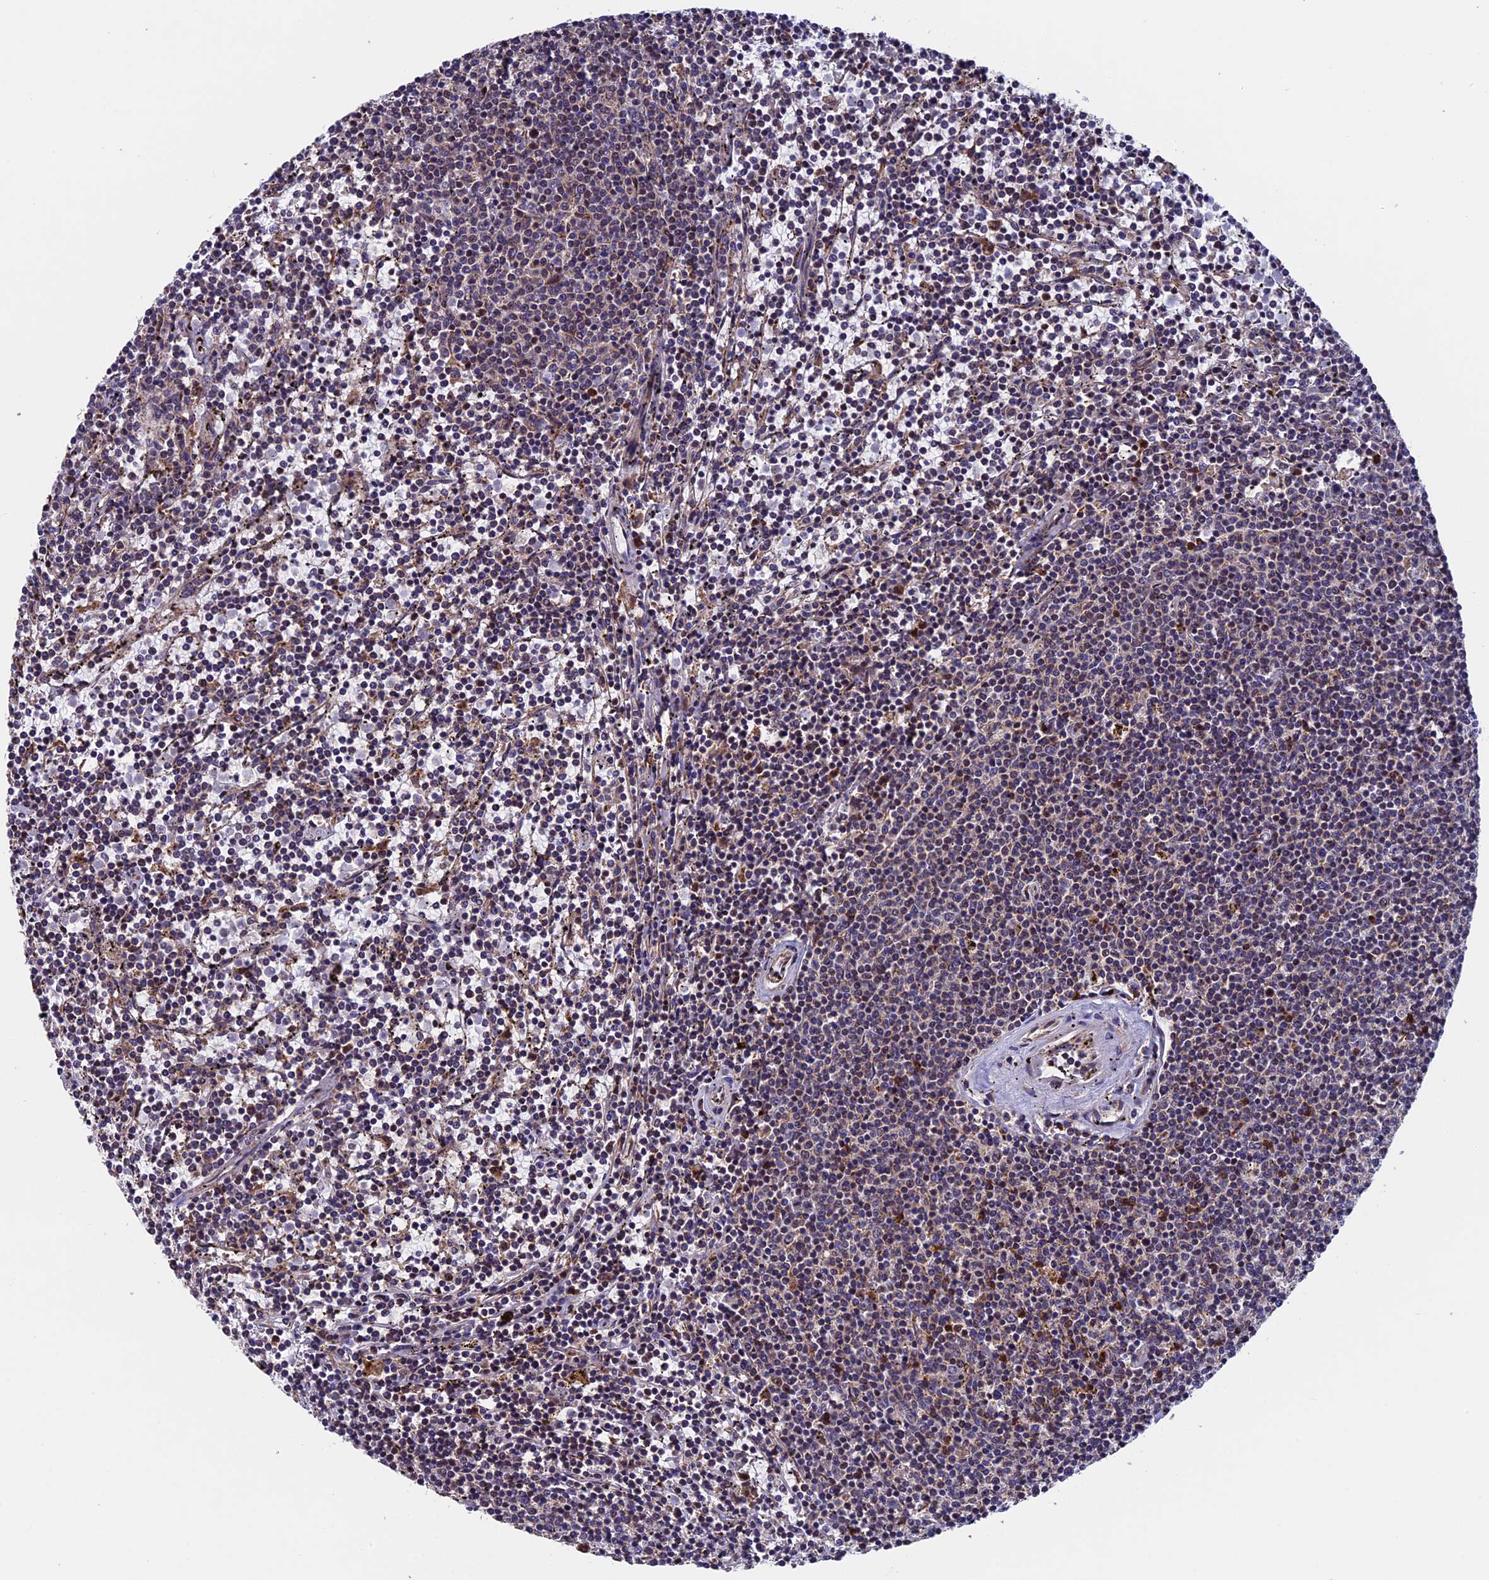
{"staining": {"intensity": "weak", "quantity": "<25%", "location": "cytoplasmic/membranous"}, "tissue": "lymphoma", "cell_type": "Tumor cells", "image_type": "cancer", "snomed": [{"axis": "morphology", "description": "Malignant lymphoma, non-Hodgkin's type, Low grade"}, {"axis": "topography", "description": "Spleen"}], "caption": "Low-grade malignant lymphoma, non-Hodgkin's type stained for a protein using immunohistochemistry reveals no expression tumor cells.", "gene": "RNF17", "patient": {"sex": "female", "age": 50}}